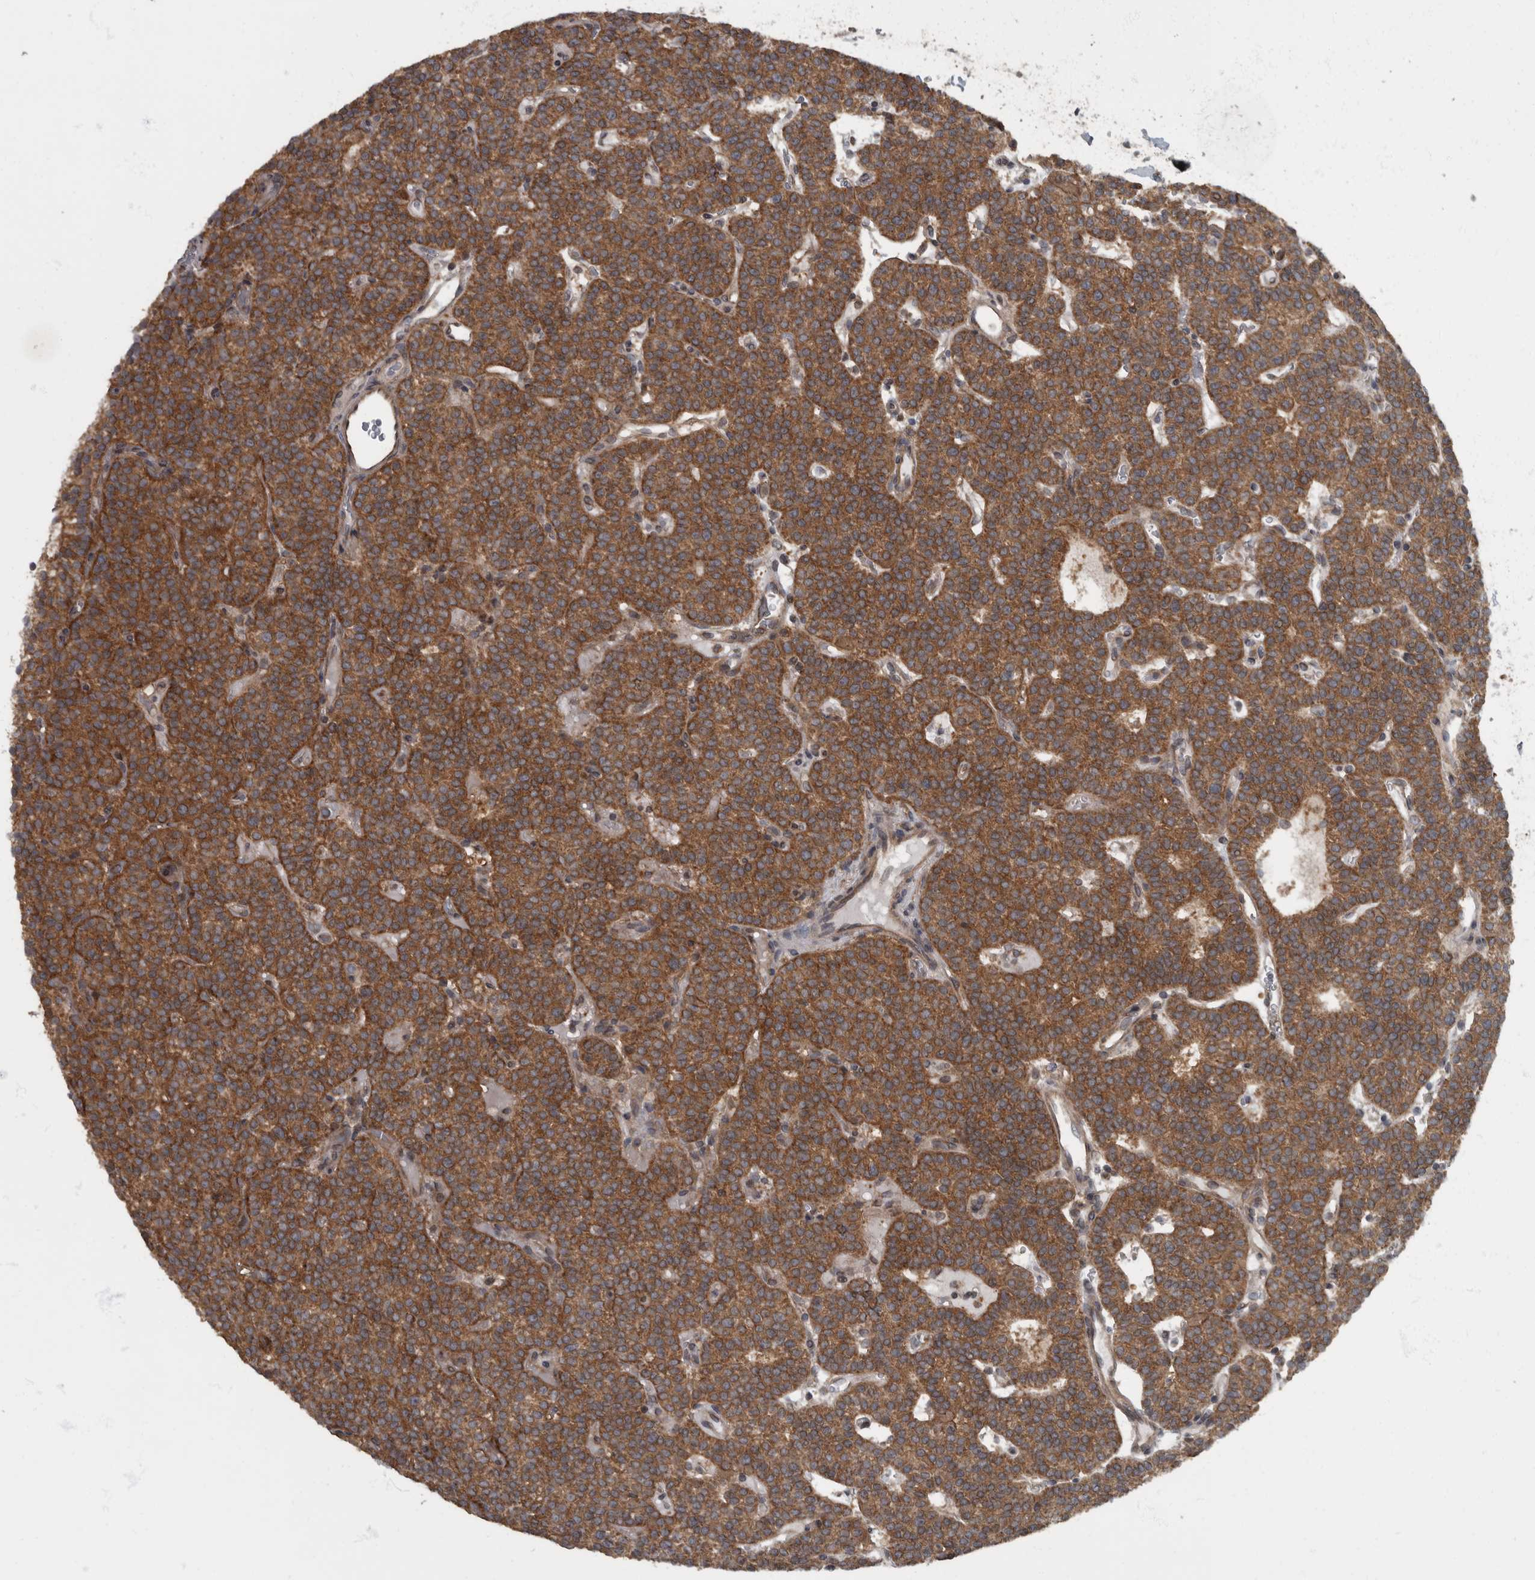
{"staining": {"intensity": "moderate", "quantity": ">75%", "location": "cytoplasmic/membranous"}, "tissue": "parathyroid gland", "cell_type": "Glandular cells", "image_type": "normal", "snomed": [{"axis": "morphology", "description": "Normal tissue, NOS"}, {"axis": "topography", "description": "Parathyroid gland"}], "caption": "Parathyroid gland was stained to show a protein in brown. There is medium levels of moderate cytoplasmic/membranous expression in about >75% of glandular cells.", "gene": "RABGGTB", "patient": {"sex": "male", "age": 83}}